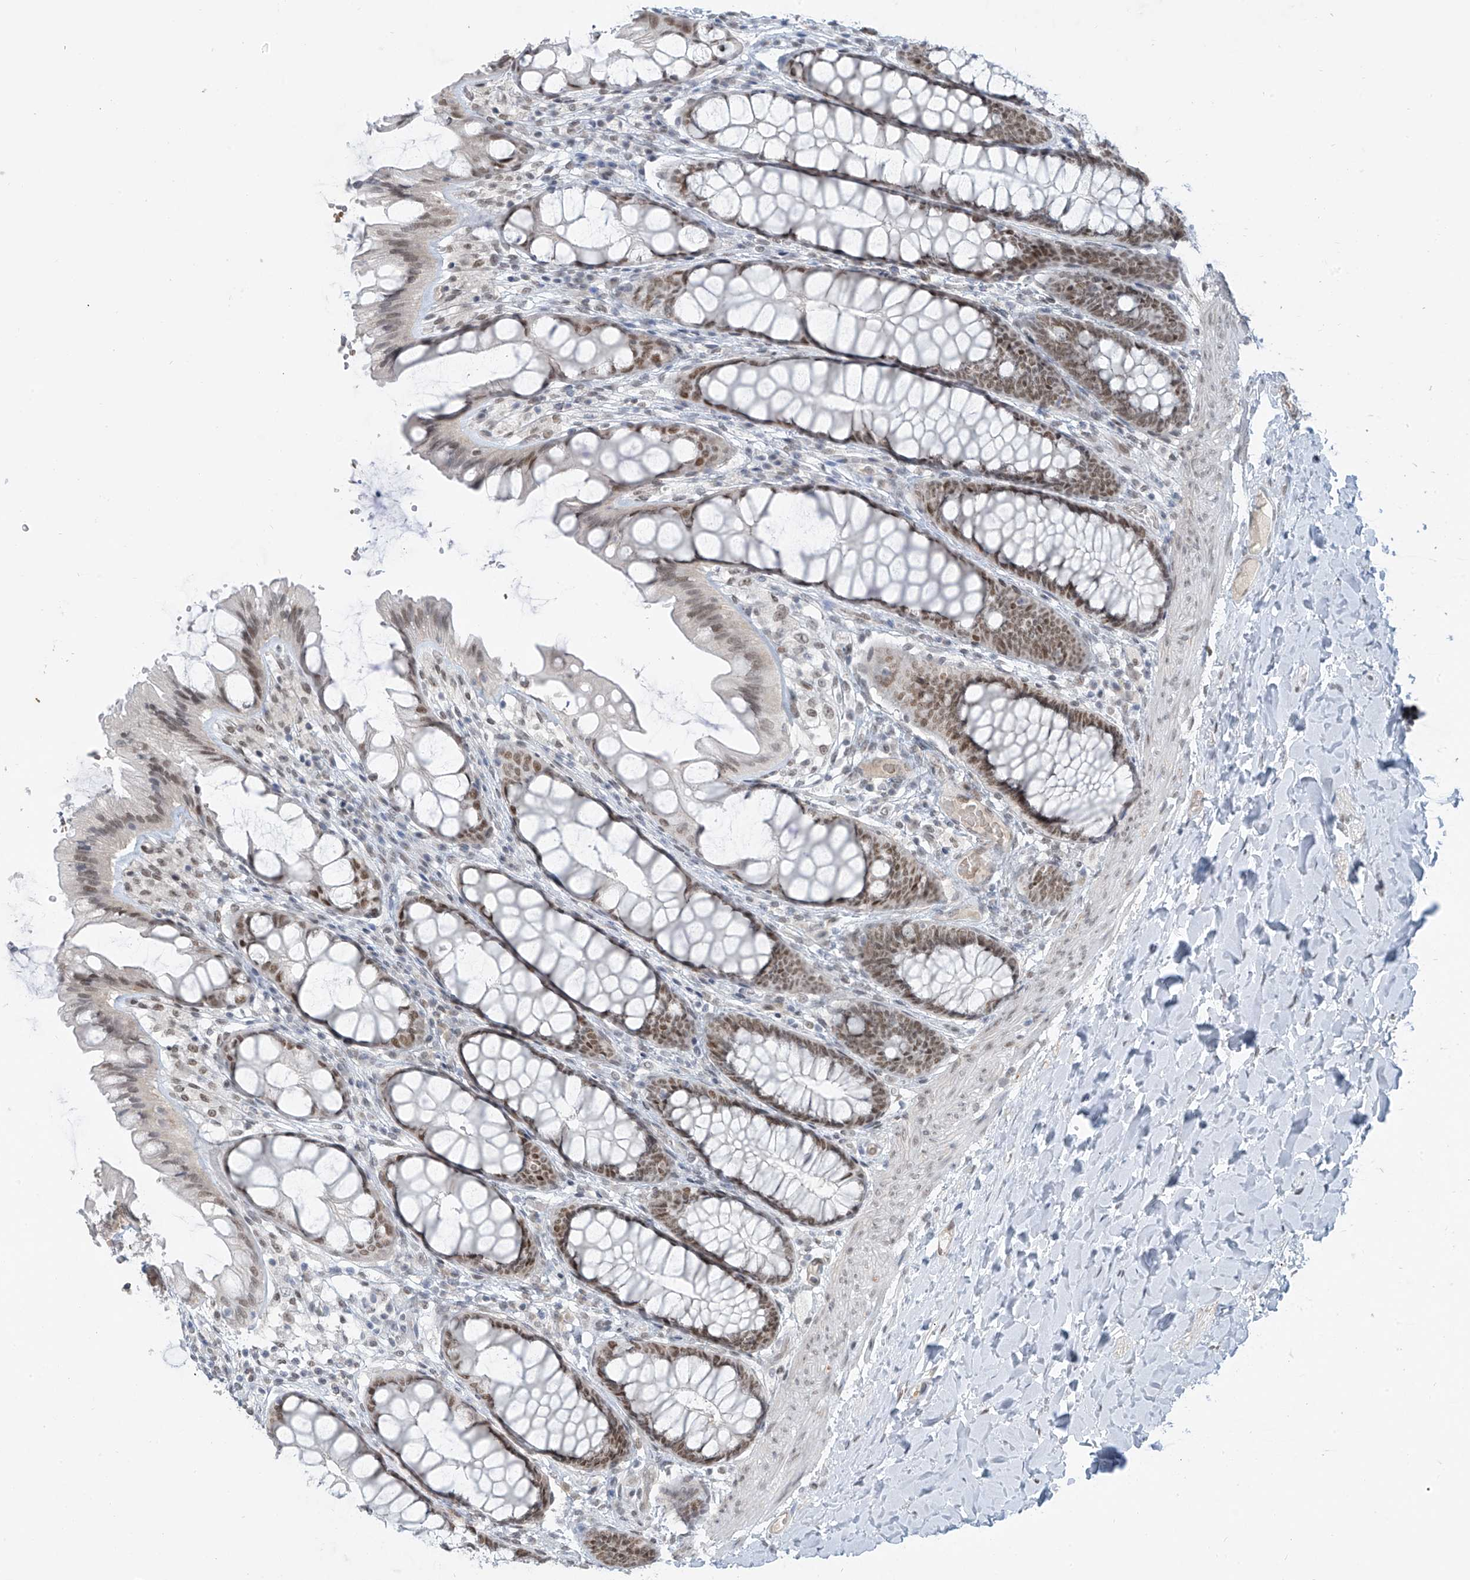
{"staining": {"intensity": "weak", "quantity": "25%-75%", "location": "cytoplasmic/membranous"}, "tissue": "colon", "cell_type": "Endothelial cells", "image_type": "normal", "snomed": [{"axis": "morphology", "description": "Normal tissue, NOS"}, {"axis": "topography", "description": "Colon"}], "caption": "Protein staining exhibits weak cytoplasmic/membranous positivity in about 25%-75% of endothelial cells in unremarkable colon.", "gene": "MCM9", "patient": {"sex": "male", "age": 47}}